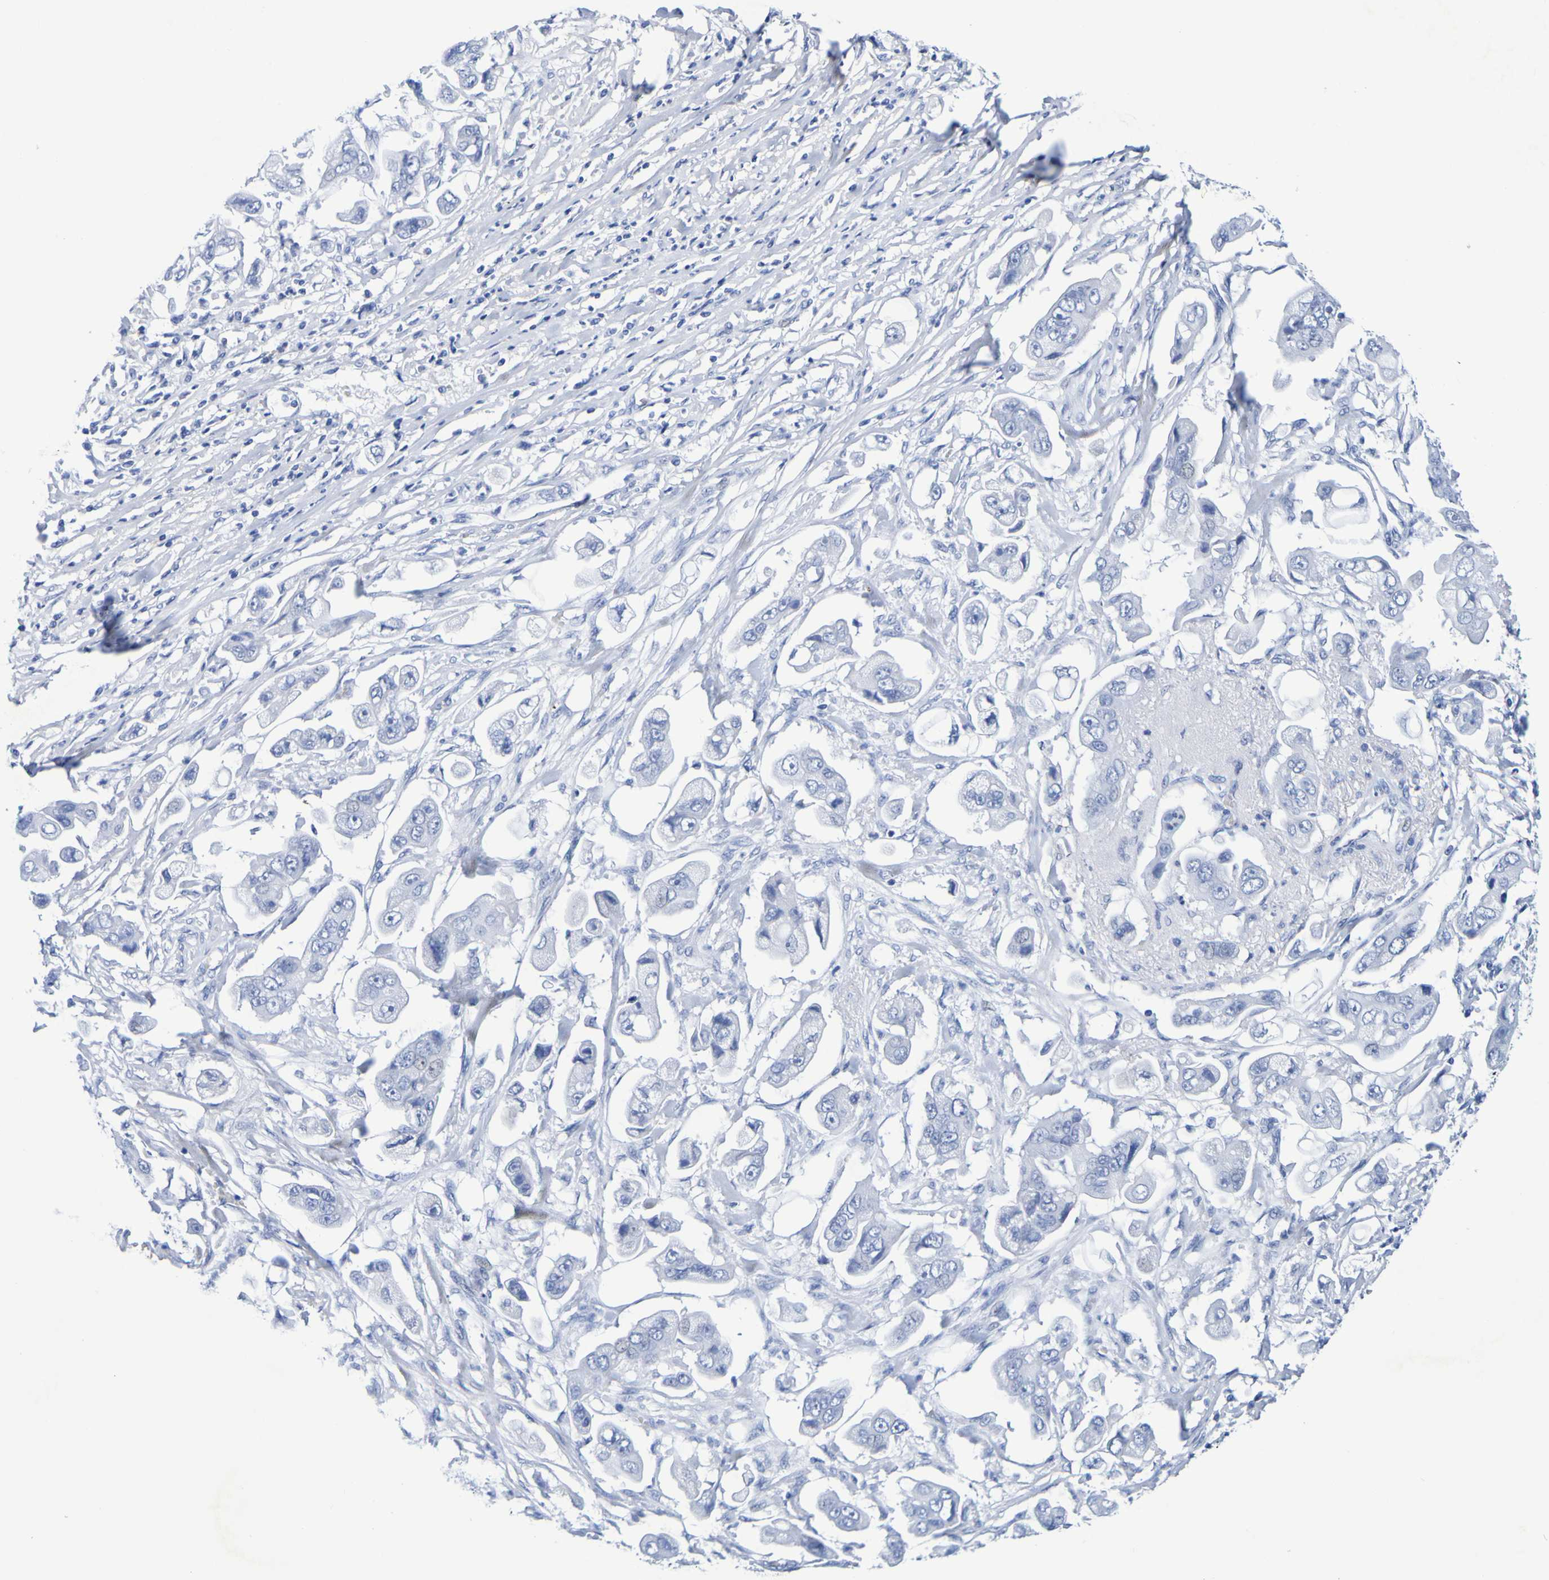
{"staining": {"intensity": "negative", "quantity": "none", "location": "none"}, "tissue": "stomach cancer", "cell_type": "Tumor cells", "image_type": "cancer", "snomed": [{"axis": "morphology", "description": "Adenocarcinoma, NOS"}, {"axis": "topography", "description": "Stomach"}], "caption": "This is a histopathology image of immunohistochemistry (IHC) staining of stomach adenocarcinoma, which shows no staining in tumor cells.", "gene": "DPEP1", "patient": {"sex": "male", "age": 62}}